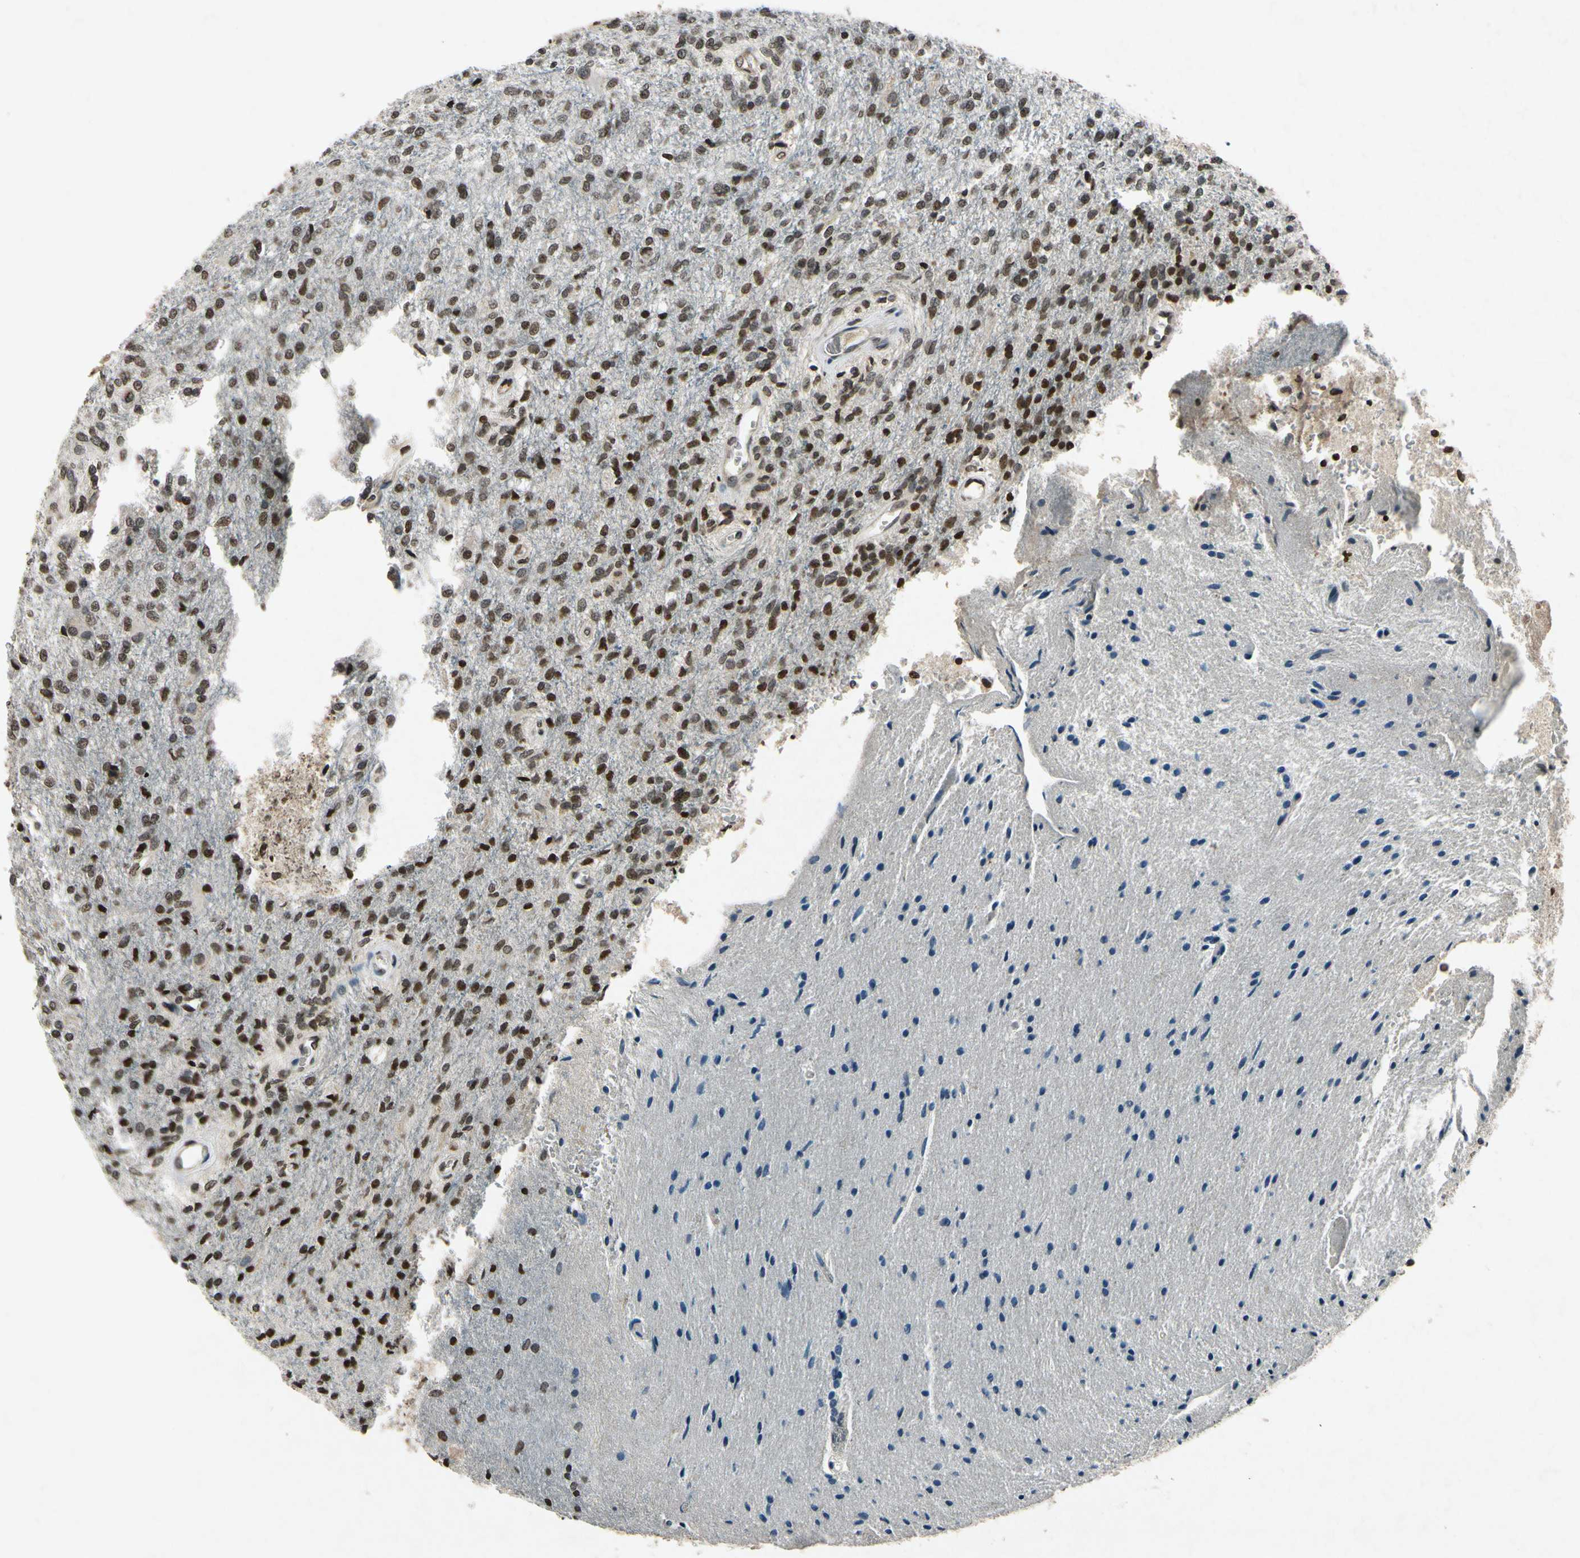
{"staining": {"intensity": "strong", "quantity": ">75%", "location": "nuclear"}, "tissue": "glioma", "cell_type": "Tumor cells", "image_type": "cancer", "snomed": [{"axis": "morphology", "description": "Normal tissue, NOS"}, {"axis": "morphology", "description": "Glioma, malignant, High grade"}, {"axis": "topography", "description": "Cerebral cortex"}], "caption": "Human malignant high-grade glioma stained for a protein (brown) displays strong nuclear positive positivity in about >75% of tumor cells.", "gene": "HOXB3", "patient": {"sex": "male", "age": 77}}